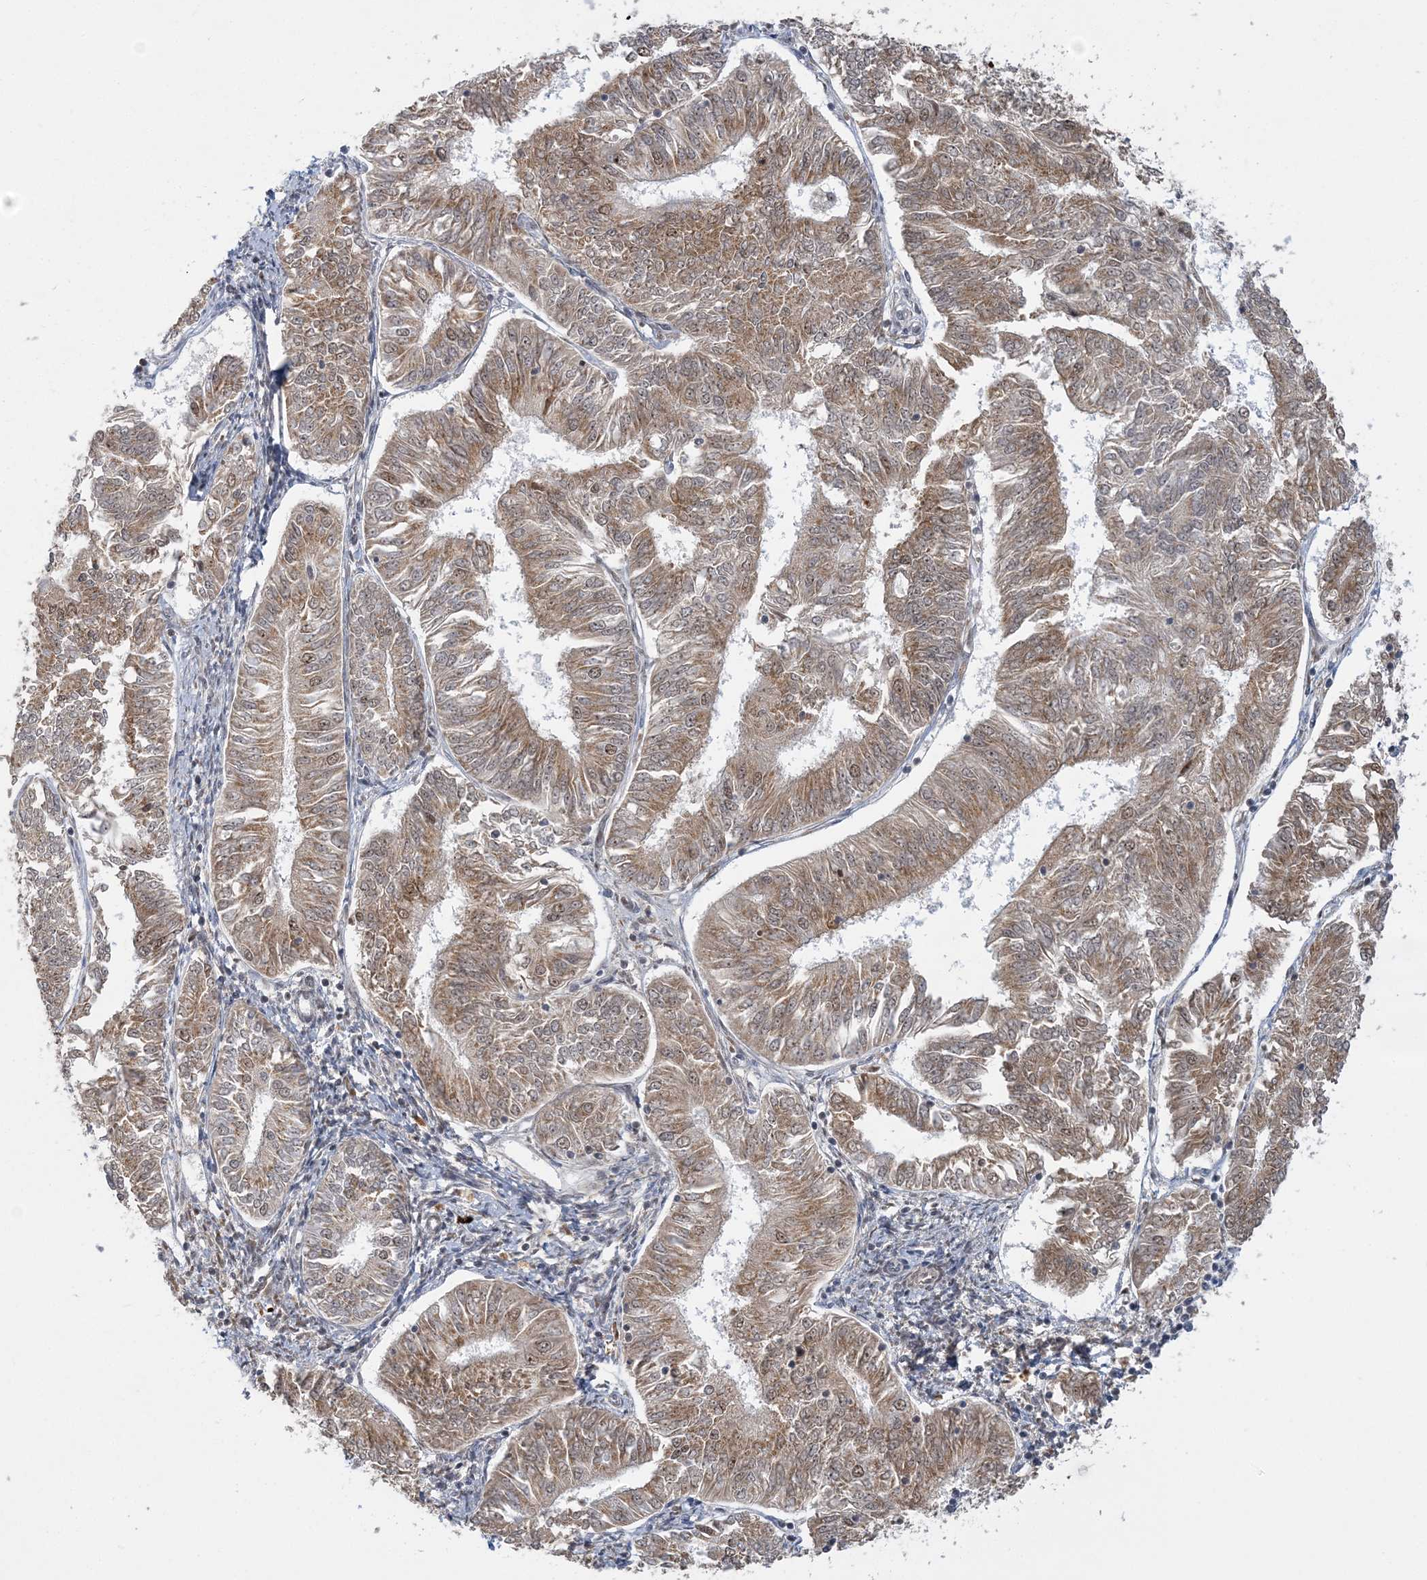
{"staining": {"intensity": "moderate", "quantity": ">75%", "location": "cytoplasmic/membranous"}, "tissue": "endometrial cancer", "cell_type": "Tumor cells", "image_type": "cancer", "snomed": [{"axis": "morphology", "description": "Adenocarcinoma, NOS"}, {"axis": "topography", "description": "Endometrium"}], "caption": "Tumor cells exhibit medium levels of moderate cytoplasmic/membranous expression in about >75% of cells in human endometrial cancer.", "gene": "PLRG1", "patient": {"sex": "female", "age": 58}}